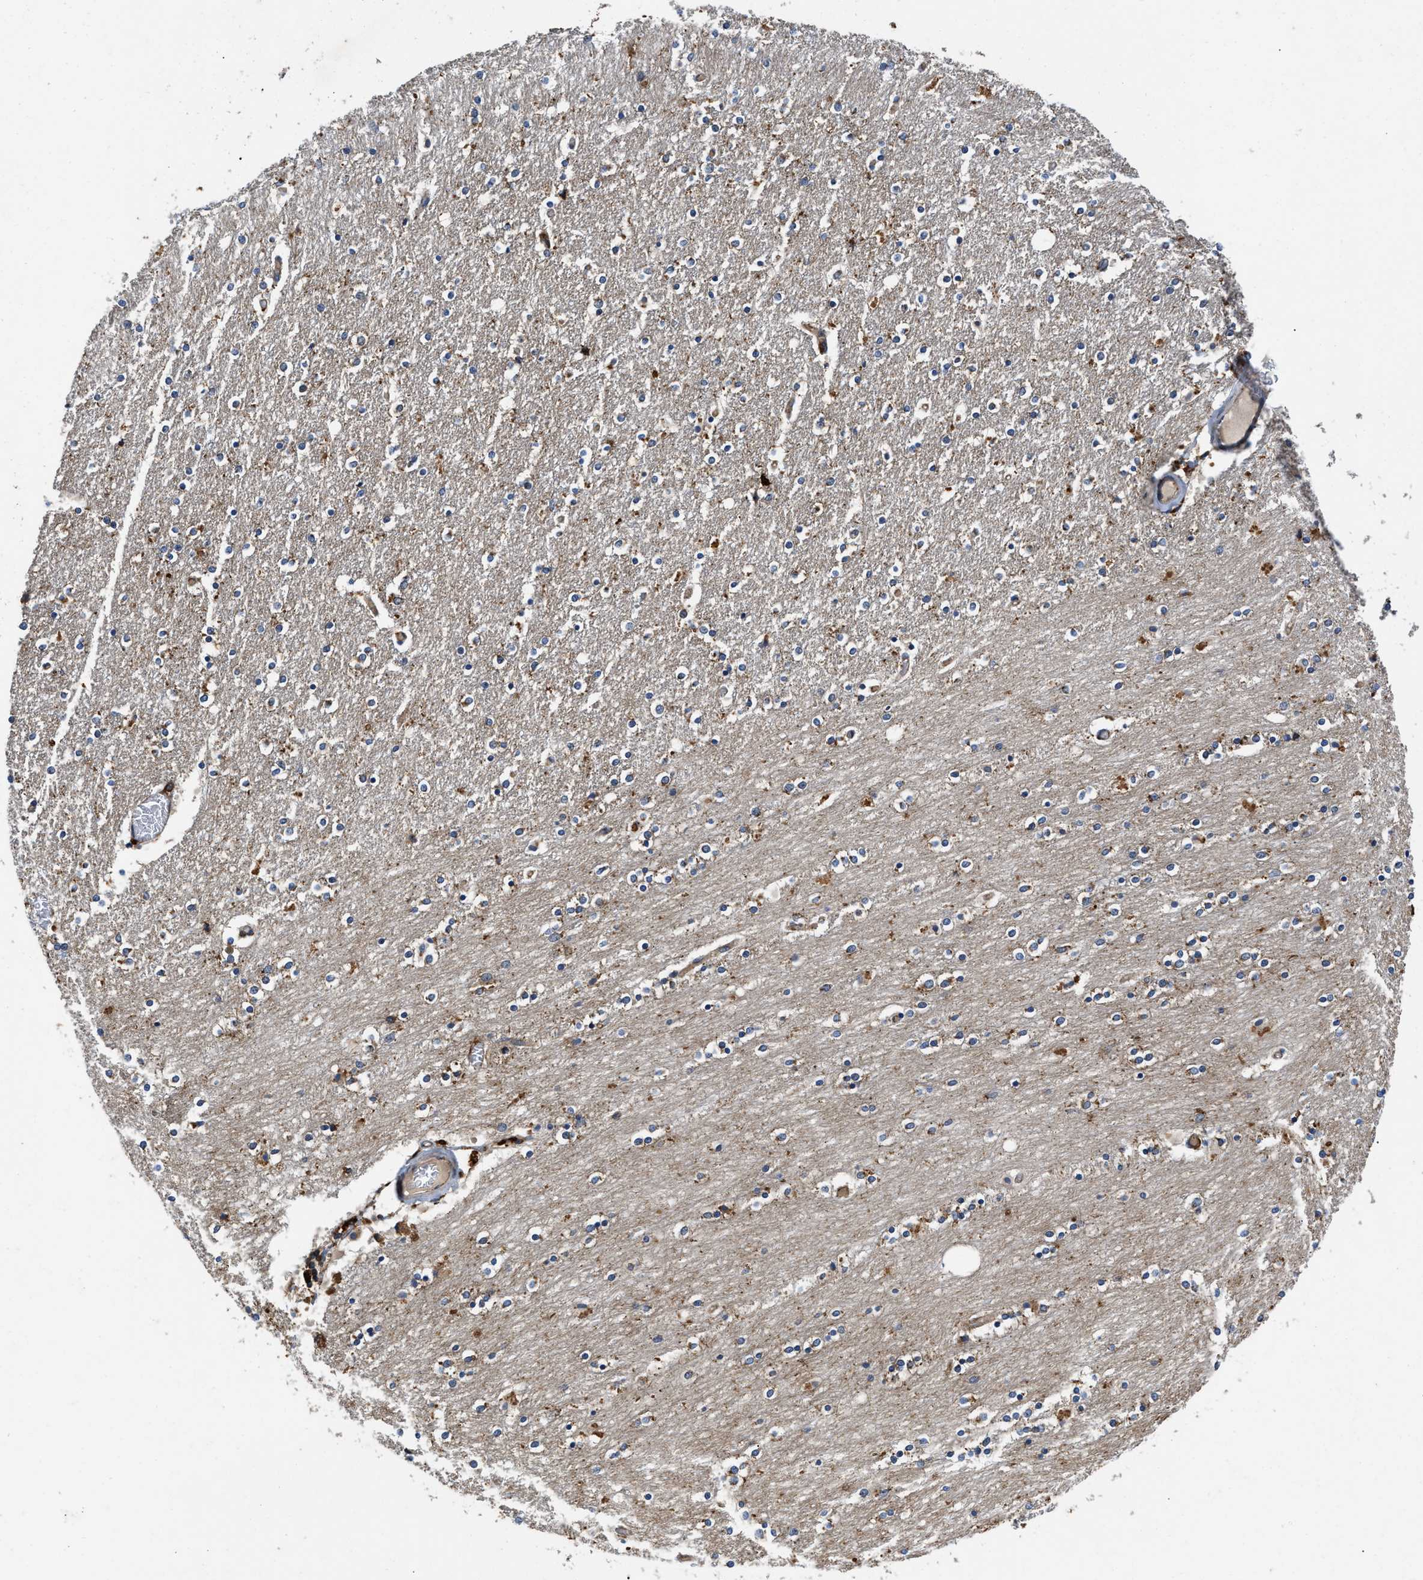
{"staining": {"intensity": "moderate", "quantity": "25%-75%", "location": "cytoplasmic/membranous"}, "tissue": "caudate", "cell_type": "Glial cells", "image_type": "normal", "snomed": [{"axis": "morphology", "description": "Normal tissue, NOS"}, {"axis": "topography", "description": "Lateral ventricle wall"}], "caption": "Protein expression analysis of normal caudate displays moderate cytoplasmic/membranous expression in about 25%-75% of glial cells. (IHC, brightfield microscopy, high magnification).", "gene": "ENPP4", "patient": {"sex": "female", "age": 54}}